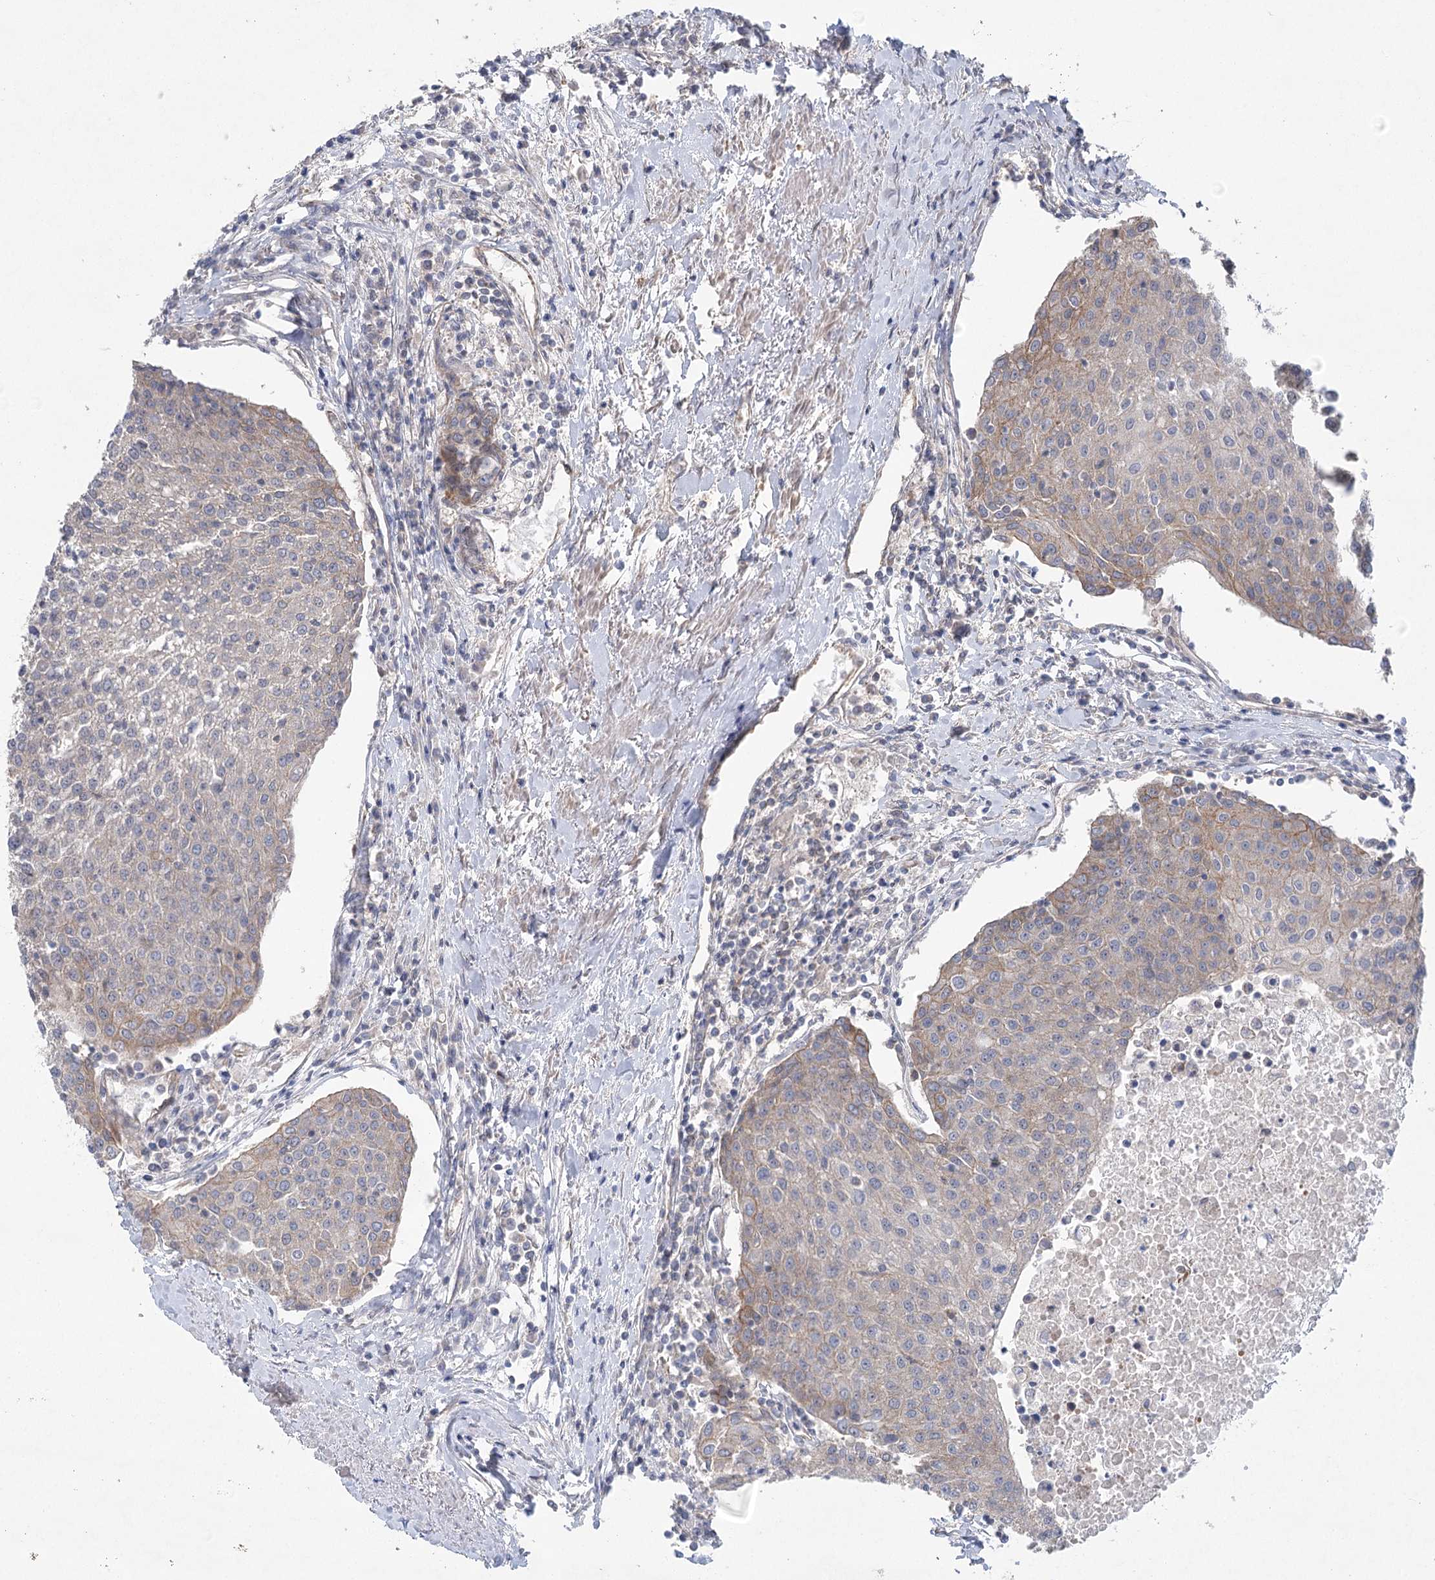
{"staining": {"intensity": "weak", "quantity": "<25%", "location": "cytoplasmic/membranous"}, "tissue": "urothelial cancer", "cell_type": "Tumor cells", "image_type": "cancer", "snomed": [{"axis": "morphology", "description": "Urothelial carcinoma, High grade"}, {"axis": "topography", "description": "Urinary bladder"}], "caption": "Urothelial cancer was stained to show a protein in brown. There is no significant expression in tumor cells.", "gene": "RWDD4", "patient": {"sex": "female", "age": 85}}